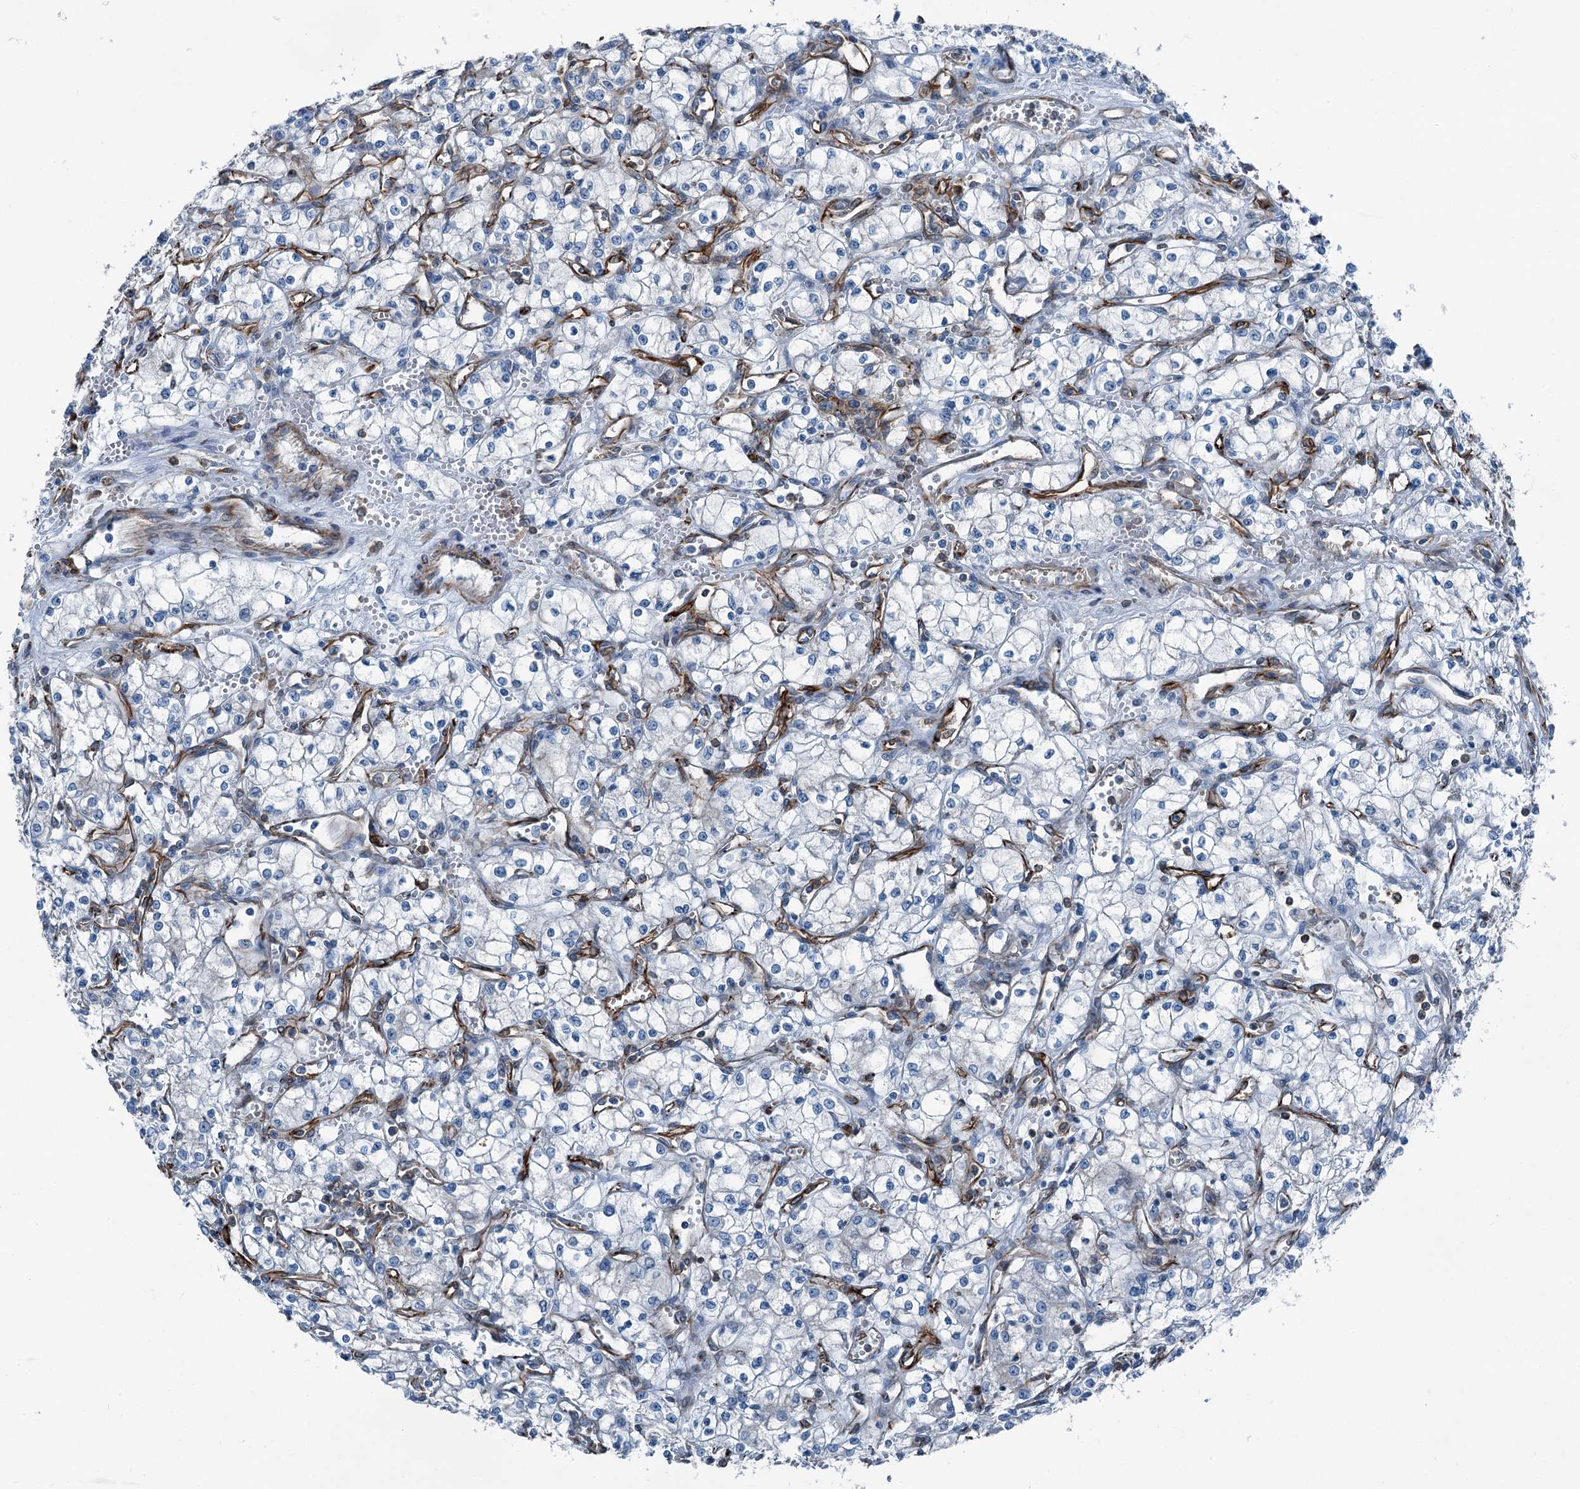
{"staining": {"intensity": "negative", "quantity": "none", "location": "none"}, "tissue": "renal cancer", "cell_type": "Tumor cells", "image_type": "cancer", "snomed": [{"axis": "morphology", "description": "Adenocarcinoma, NOS"}, {"axis": "topography", "description": "Kidney"}], "caption": "IHC image of human renal cancer stained for a protein (brown), which demonstrates no staining in tumor cells.", "gene": "AXL", "patient": {"sex": "male", "age": 59}}